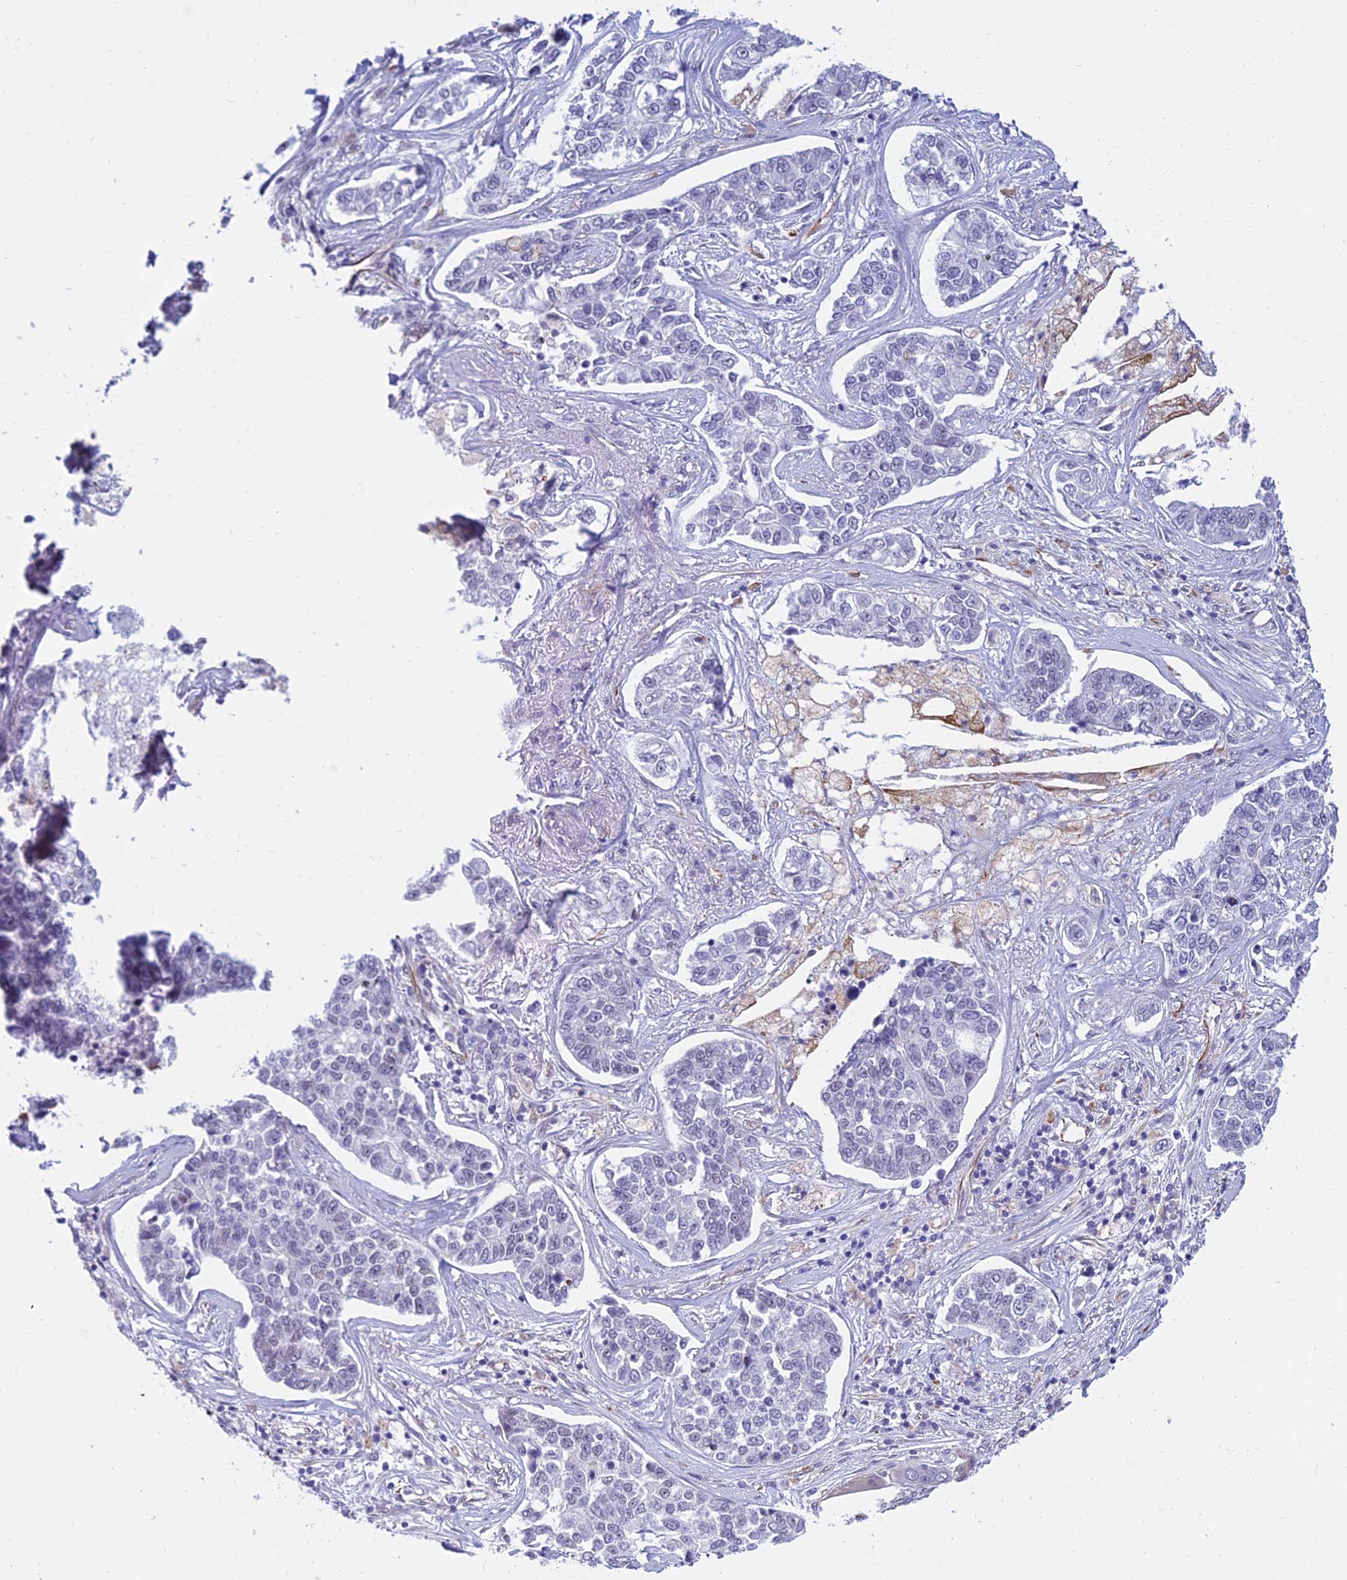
{"staining": {"intensity": "negative", "quantity": "none", "location": "none"}, "tissue": "lung cancer", "cell_type": "Tumor cells", "image_type": "cancer", "snomed": [{"axis": "morphology", "description": "Adenocarcinoma, NOS"}, {"axis": "topography", "description": "Lung"}], "caption": "IHC image of neoplastic tissue: human adenocarcinoma (lung) stained with DAB reveals no significant protein expression in tumor cells. Nuclei are stained in blue.", "gene": "SAPCD2", "patient": {"sex": "male", "age": 49}}